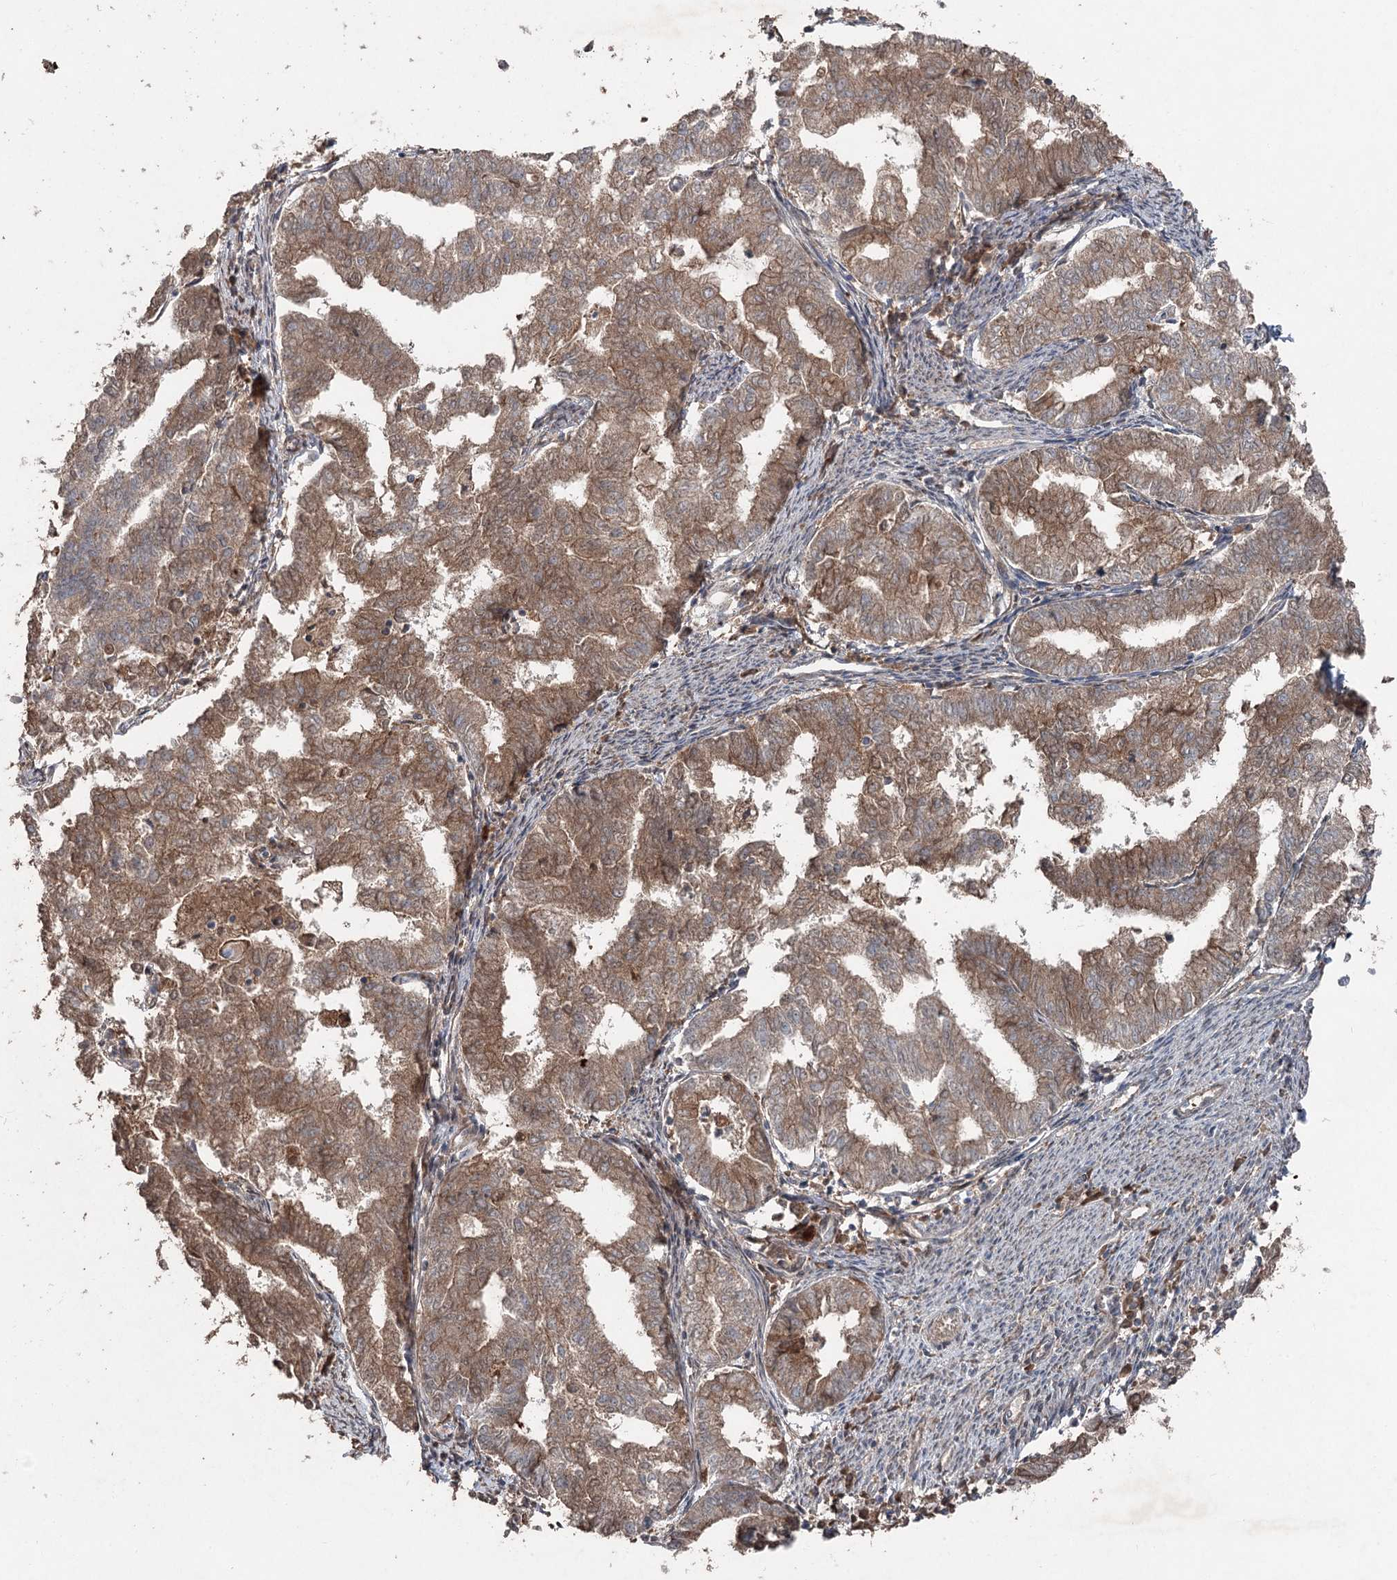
{"staining": {"intensity": "moderate", "quantity": ">75%", "location": "cytoplasmic/membranous"}, "tissue": "endometrial cancer", "cell_type": "Tumor cells", "image_type": "cancer", "snomed": [{"axis": "morphology", "description": "Adenocarcinoma, NOS"}, {"axis": "topography", "description": "Endometrium"}], "caption": "This micrograph shows endometrial cancer stained with immunohistochemistry to label a protein in brown. The cytoplasmic/membranous of tumor cells show moderate positivity for the protein. Nuclei are counter-stained blue.", "gene": "MAPK8IP2", "patient": {"sex": "female", "age": 79}}